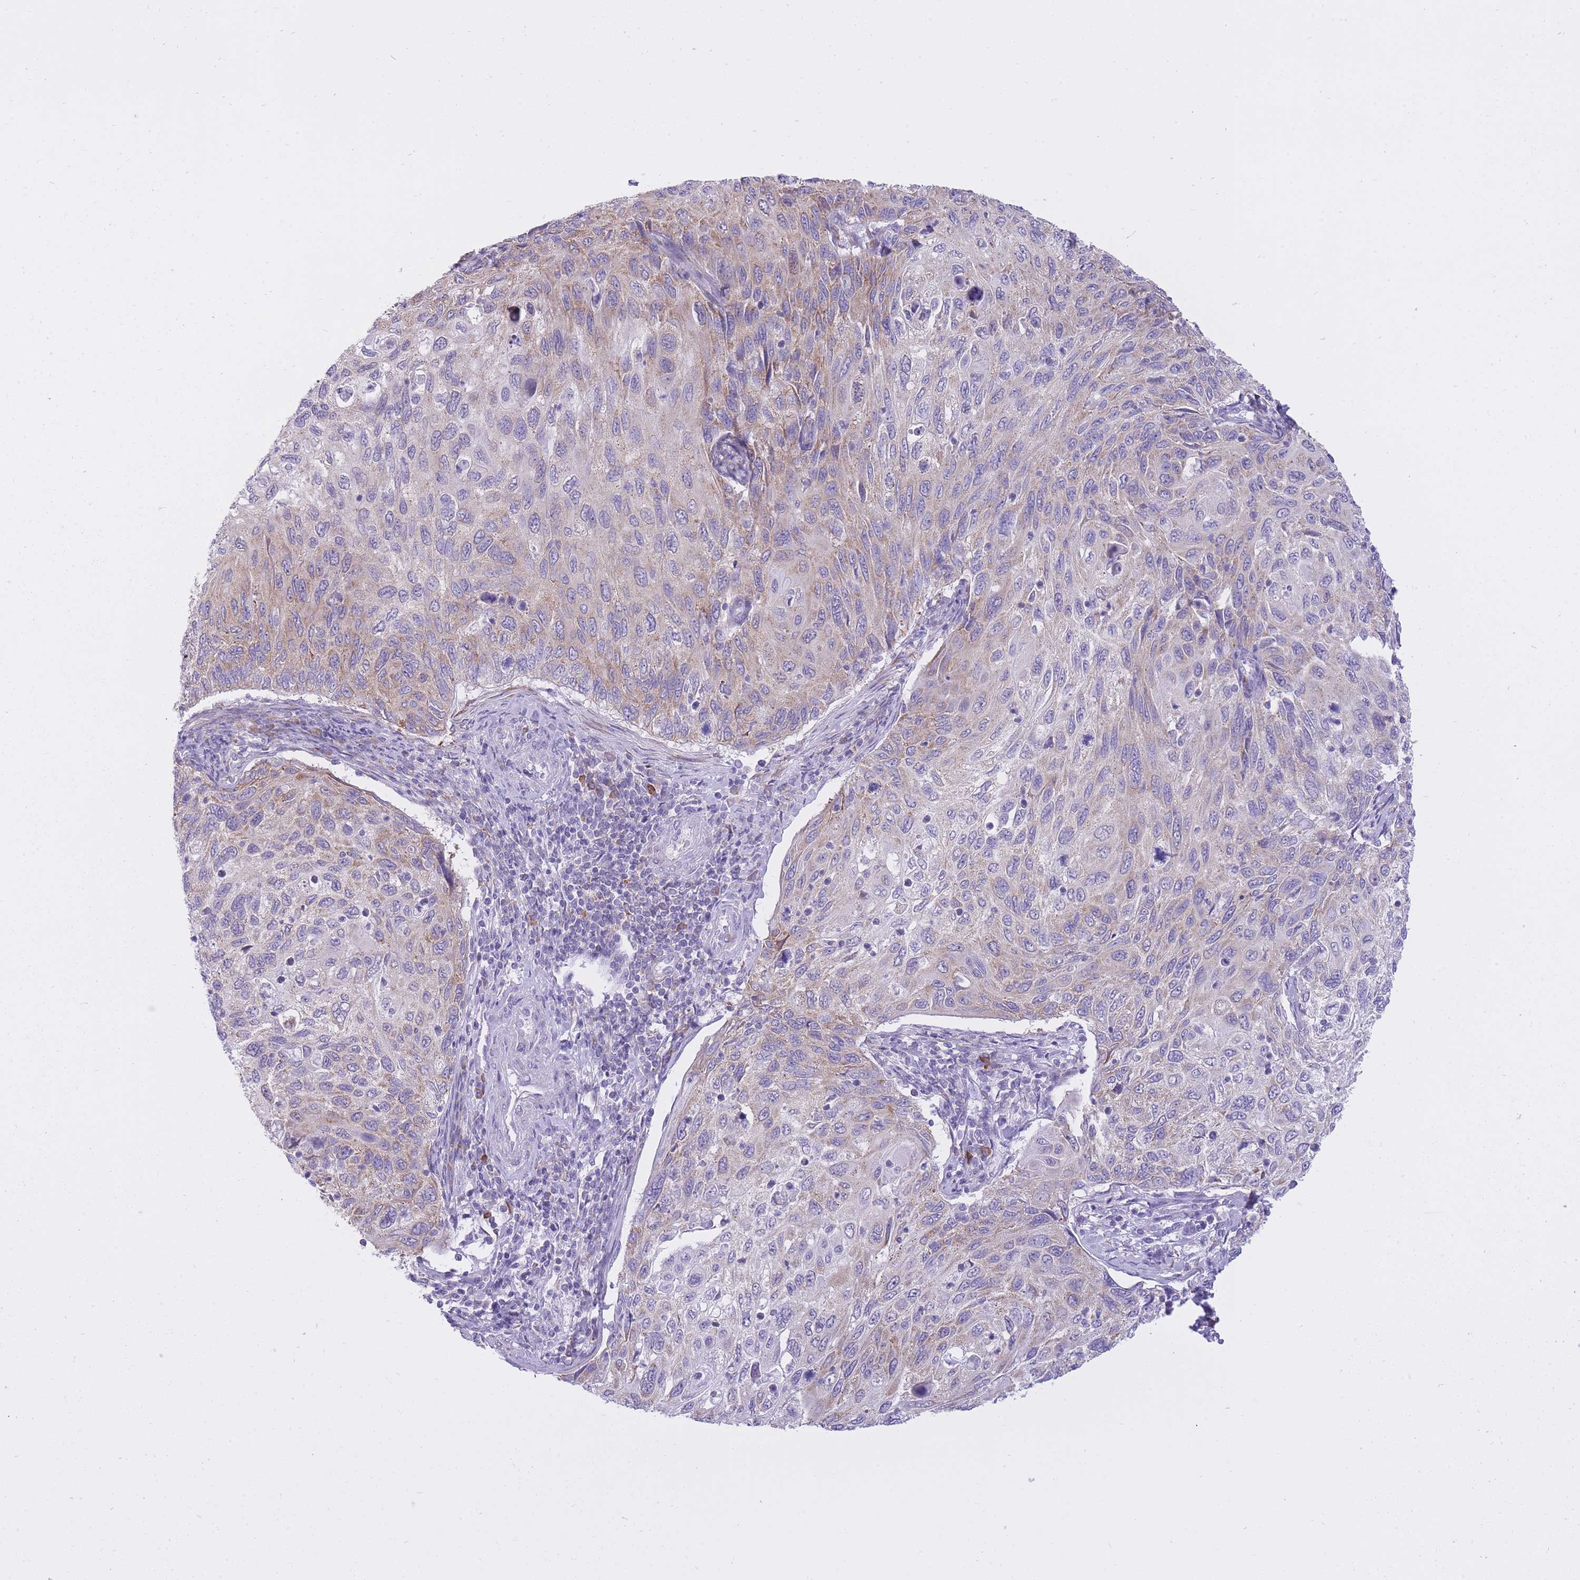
{"staining": {"intensity": "weak", "quantity": "25%-75%", "location": "cytoplasmic/membranous"}, "tissue": "cervical cancer", "cell_type": "Tumor cells", "image_type": "cancer", "snomed": [{"axis": "morphology", "description": "Squamous cell carcinoma, NOS"}, {"axis": "topography", "description": "Cervix"}], "caption": "This image exhibits cervical cancer stained with immunohistochemistry to label a protein in brown. The cytoplasmic/membranous of tumor cells show weak positivity for the protein. Nuclei are counter-stained blue.", "gene": "ZNF501", "patient": {"sex": "female", "age": 70}}